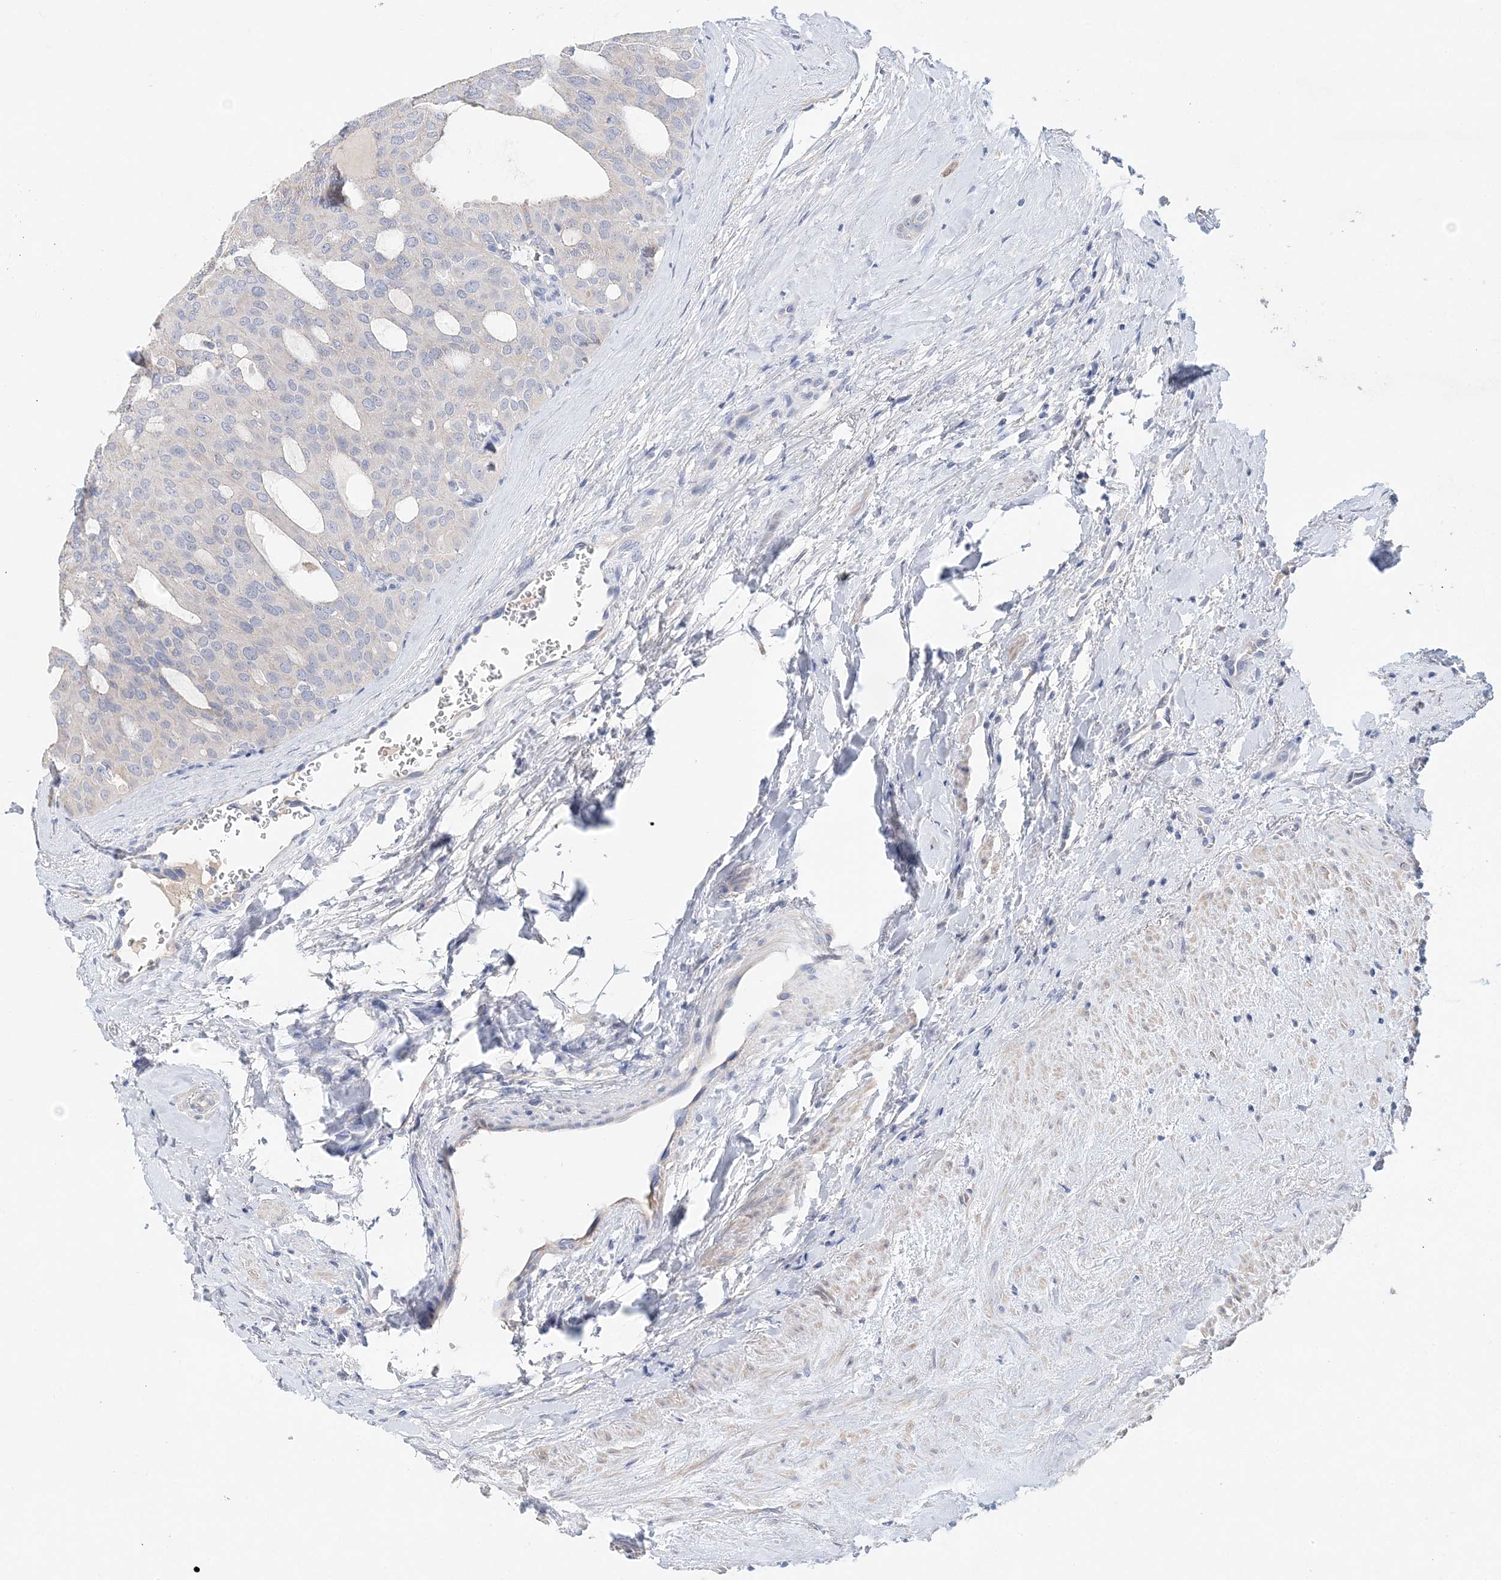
{"staining": {"intensity": "negative", "quantity": "none", "location": "none"}, "tissue": "thyroid cancer", "cell_type": "Tumor cells", "image_type": "cancer", "snomed": [{"axis": "morphology", "description": "Follicular adenoma carcinoma, NOS"}, {"axis": "topography", "description": "Thyroid gland"}], "caption": "The immunohistochemistry histopathology image has no significant positivity in tumor cells of thyroid cancer (follicular adenoma carcinoma) tissue. (Brightfield microscopy of DAB immunohistochemistry (IHC) at high magnification).", "gene": "LRRIQ4", "patient": {"sex": "male", "age": 75}}